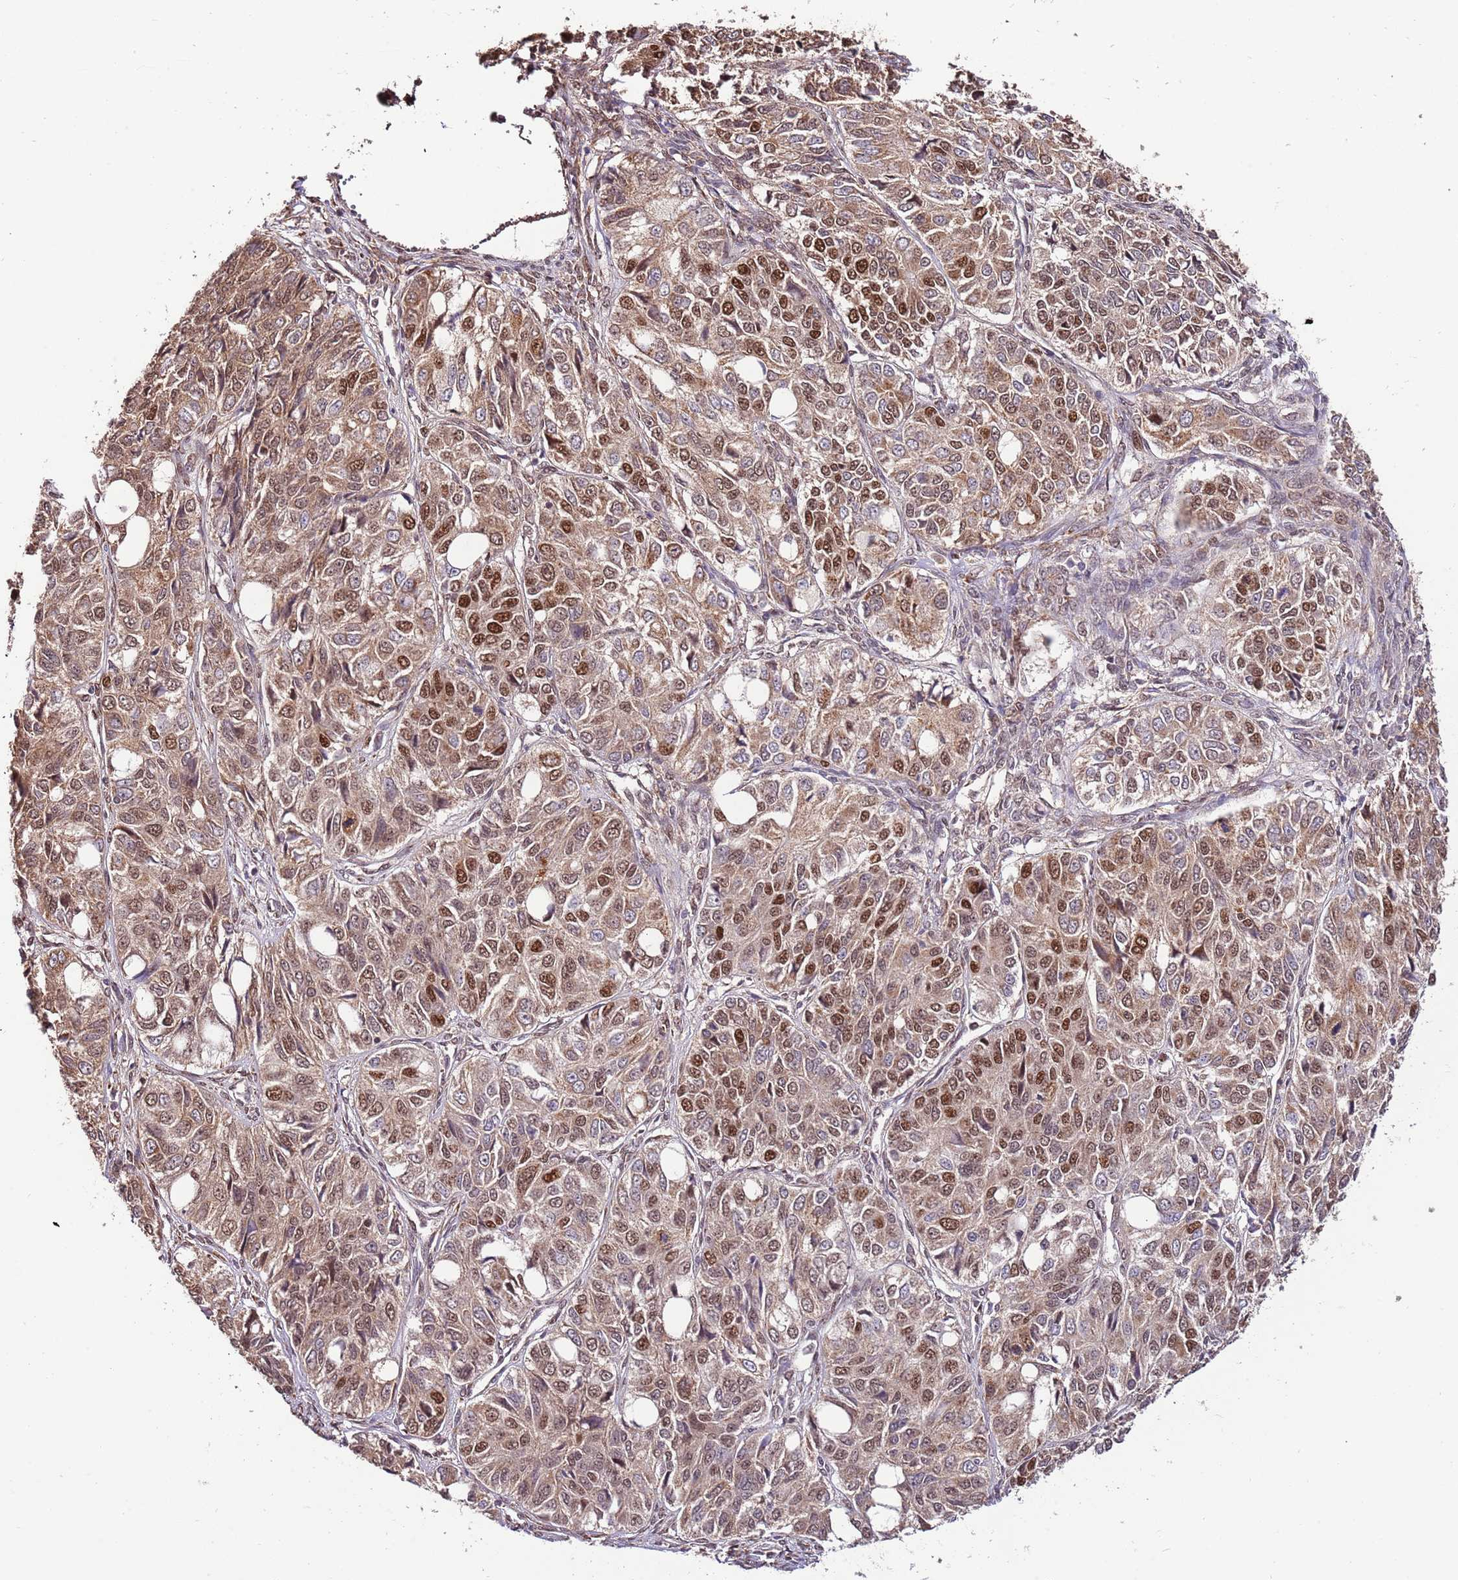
{"staining": {"intensity": "strong", "quantity": ">75%", "location": "cytoplasmic/membranous,nuclear"}, "tissue": "ovarian cancer", "cell_type": "Tumor cells", "image_type": "cancer", "snomed": [{"axis": "morphology", "description": "Carcinoma, endometroid"}, {"axis": "topography", "description": "Ovary"}], "caption": "A high-resolution micrograph shows immunohistochemistry (IHC) staining of ovarian endometroid carcinoma, which reveals strong cytoplasmic/membranous and nuclear positivity in about >75% of tumor cells.", "gene": "RIF1", "patient": {"sex": "female", "age": 51}}